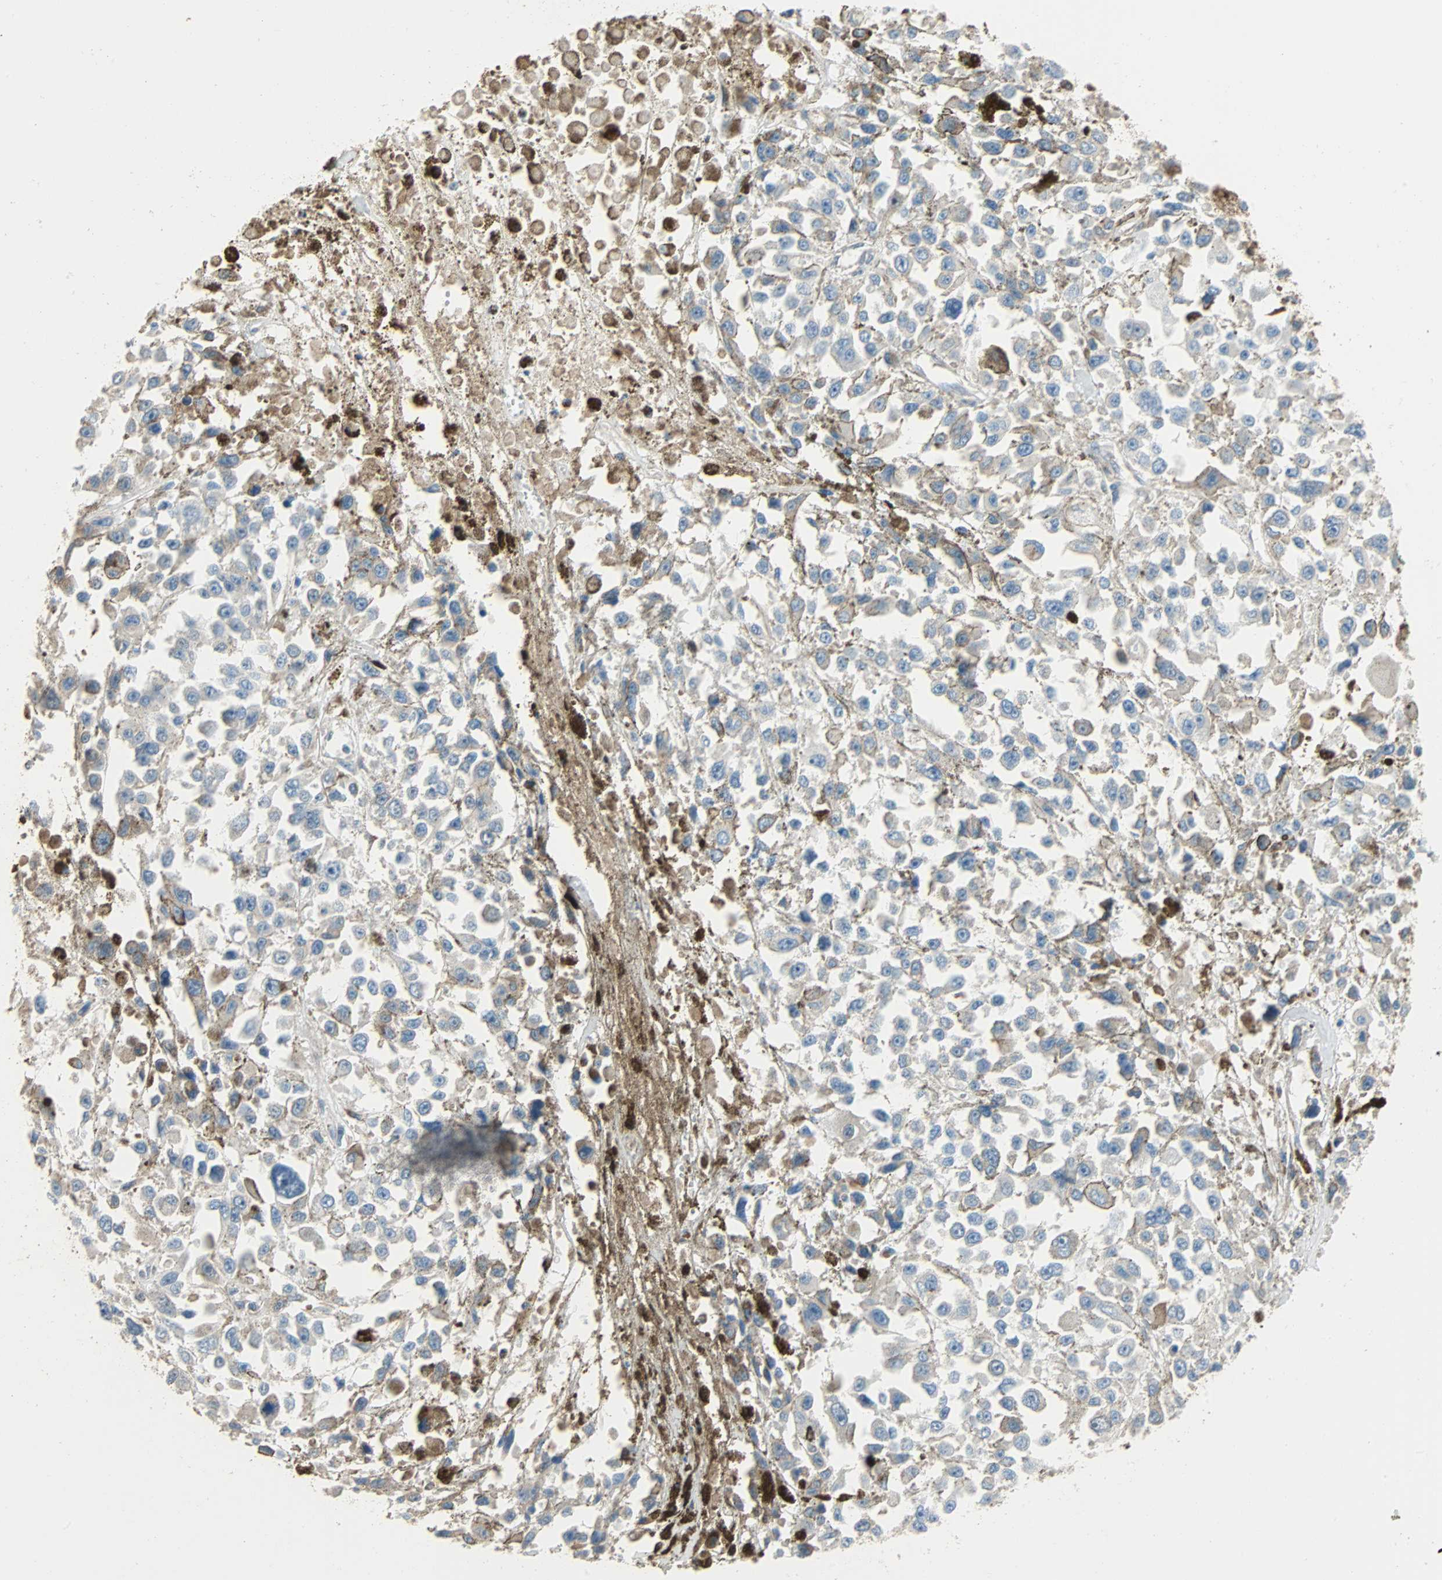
{"staining": {"intensity": "negative", "quantity": "none", "location": "none"}, "tissue": "melanoma", "cell_type": "Tumor cells", "image_type": "cancer", "snomed": [{"axis": "morphology", "description": "Malignant melanoma, Metastatic site"}, {"axis": "topography", "description": "Lymph node"}], "caption": "This is an immunohistochemistry photomicrograph of melanoma. There is no positivity in tumor cells.", "gene": "PRDX1", "patient": {"sex": "male", "age": 59}}